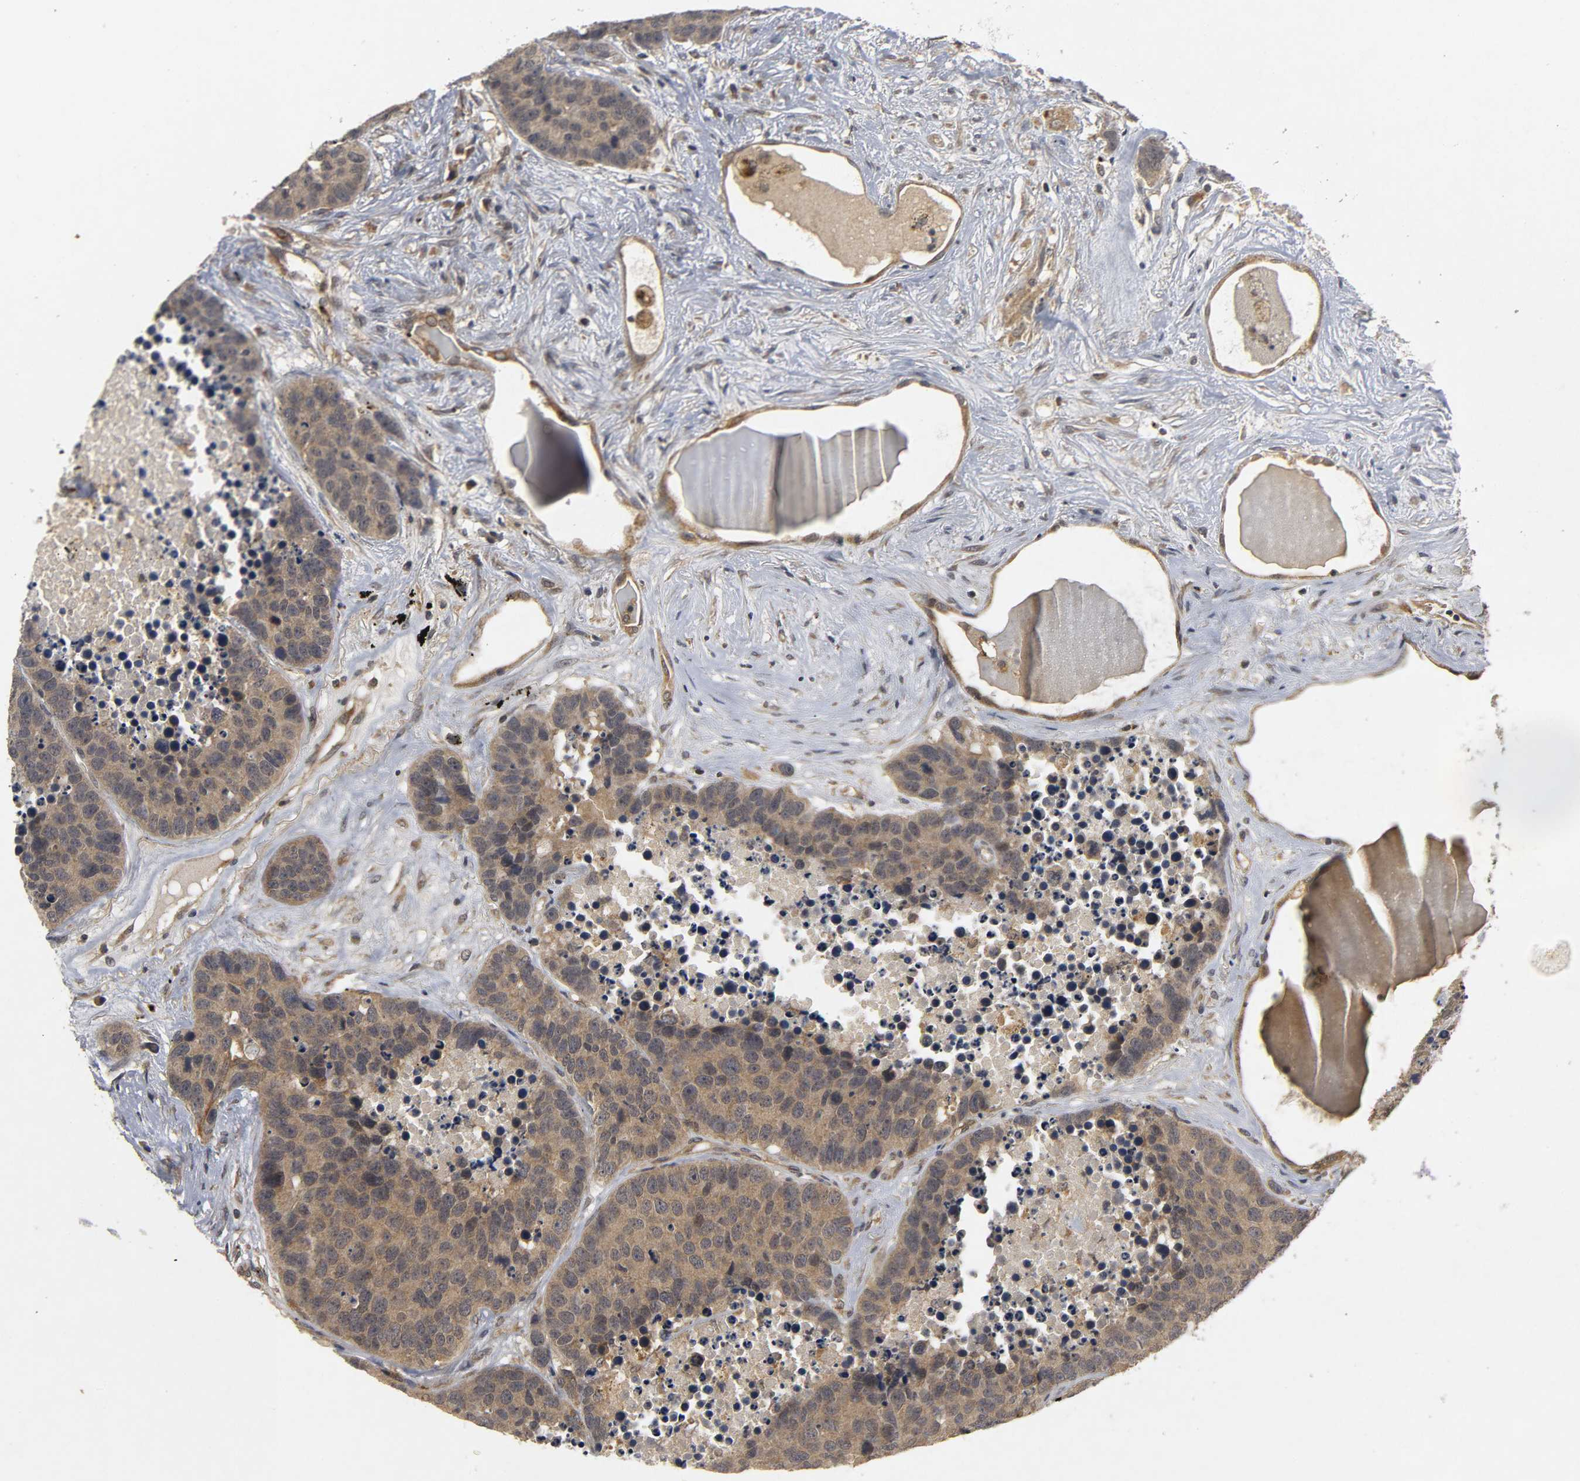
{"staining": {"intensity": "weak", "quantity": ">75%", "location": "cytoplasmic/membranous"}, "tissue": "carcinoid", "cell_type": "Tumor cells", "image_type": "cancer", "snomed": [{"axis": "morphology", "description": "Carcinoid, malignant, NOS"}, {"axis": "topography", "description": "Lung"}], "caption": "A photomicrograph showing weak cytoplasmic/membranous staining in about >75% of tumor cells in carcinoid, as visualized by brown immunohistochemical staining.", "gene": "TRAF6", "patient": {"sex": "male", "age": 60}}